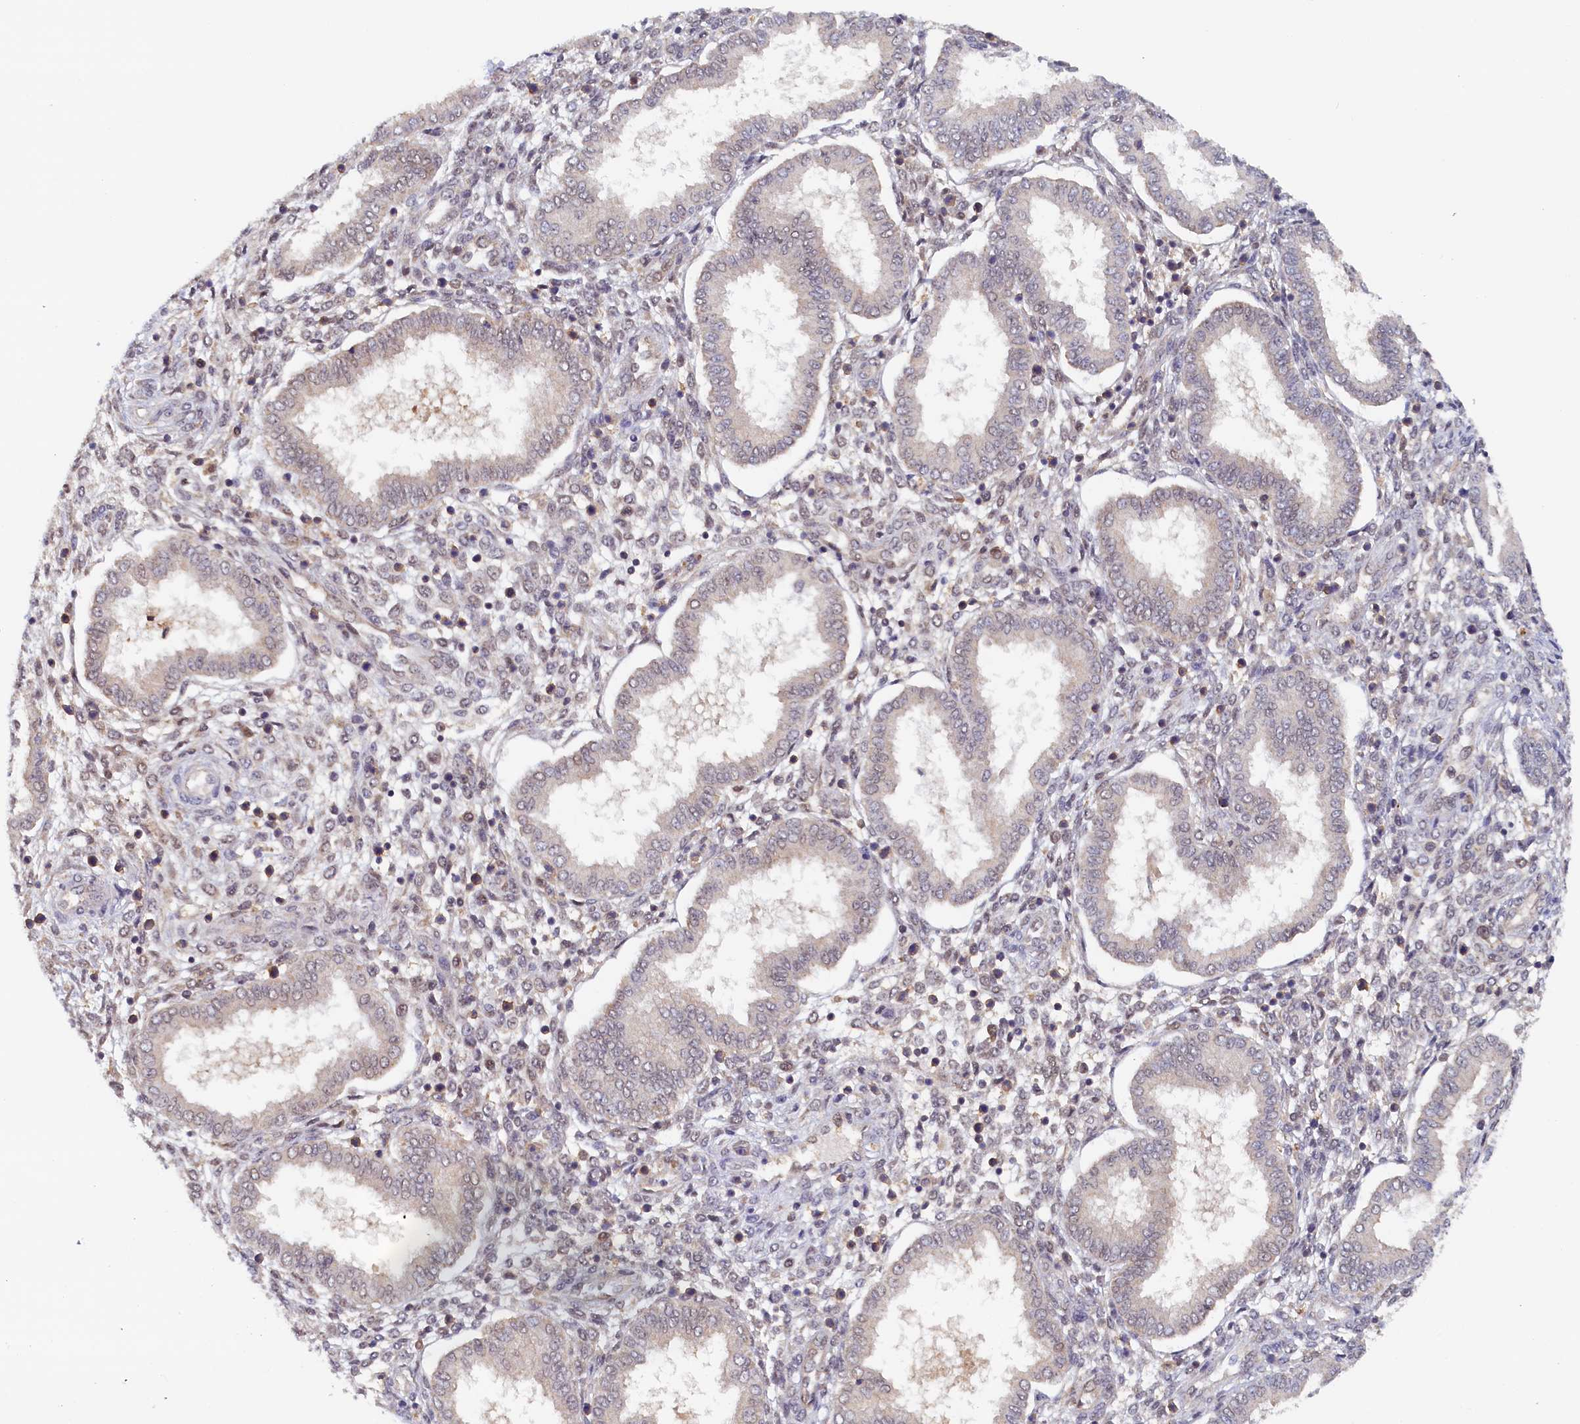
{"staining": {"intensity": "weak", "quantity": "<25%", "location": "nuclear"}, "tissue": "endometrium", "cell_type": "Cells in endometrial stroma", "image_type": "normal", "snomed": [{"axis": "morphology", "description": "Normal tissue, NOS"}, {"axis": "topography", "description": "Endometrium"}], "caption": "The image exhibits no staining of cells in endometrial stroma in normal endometrium.", "gene": "PAAF1", "patient": {"sex": "female", "age": 24}}